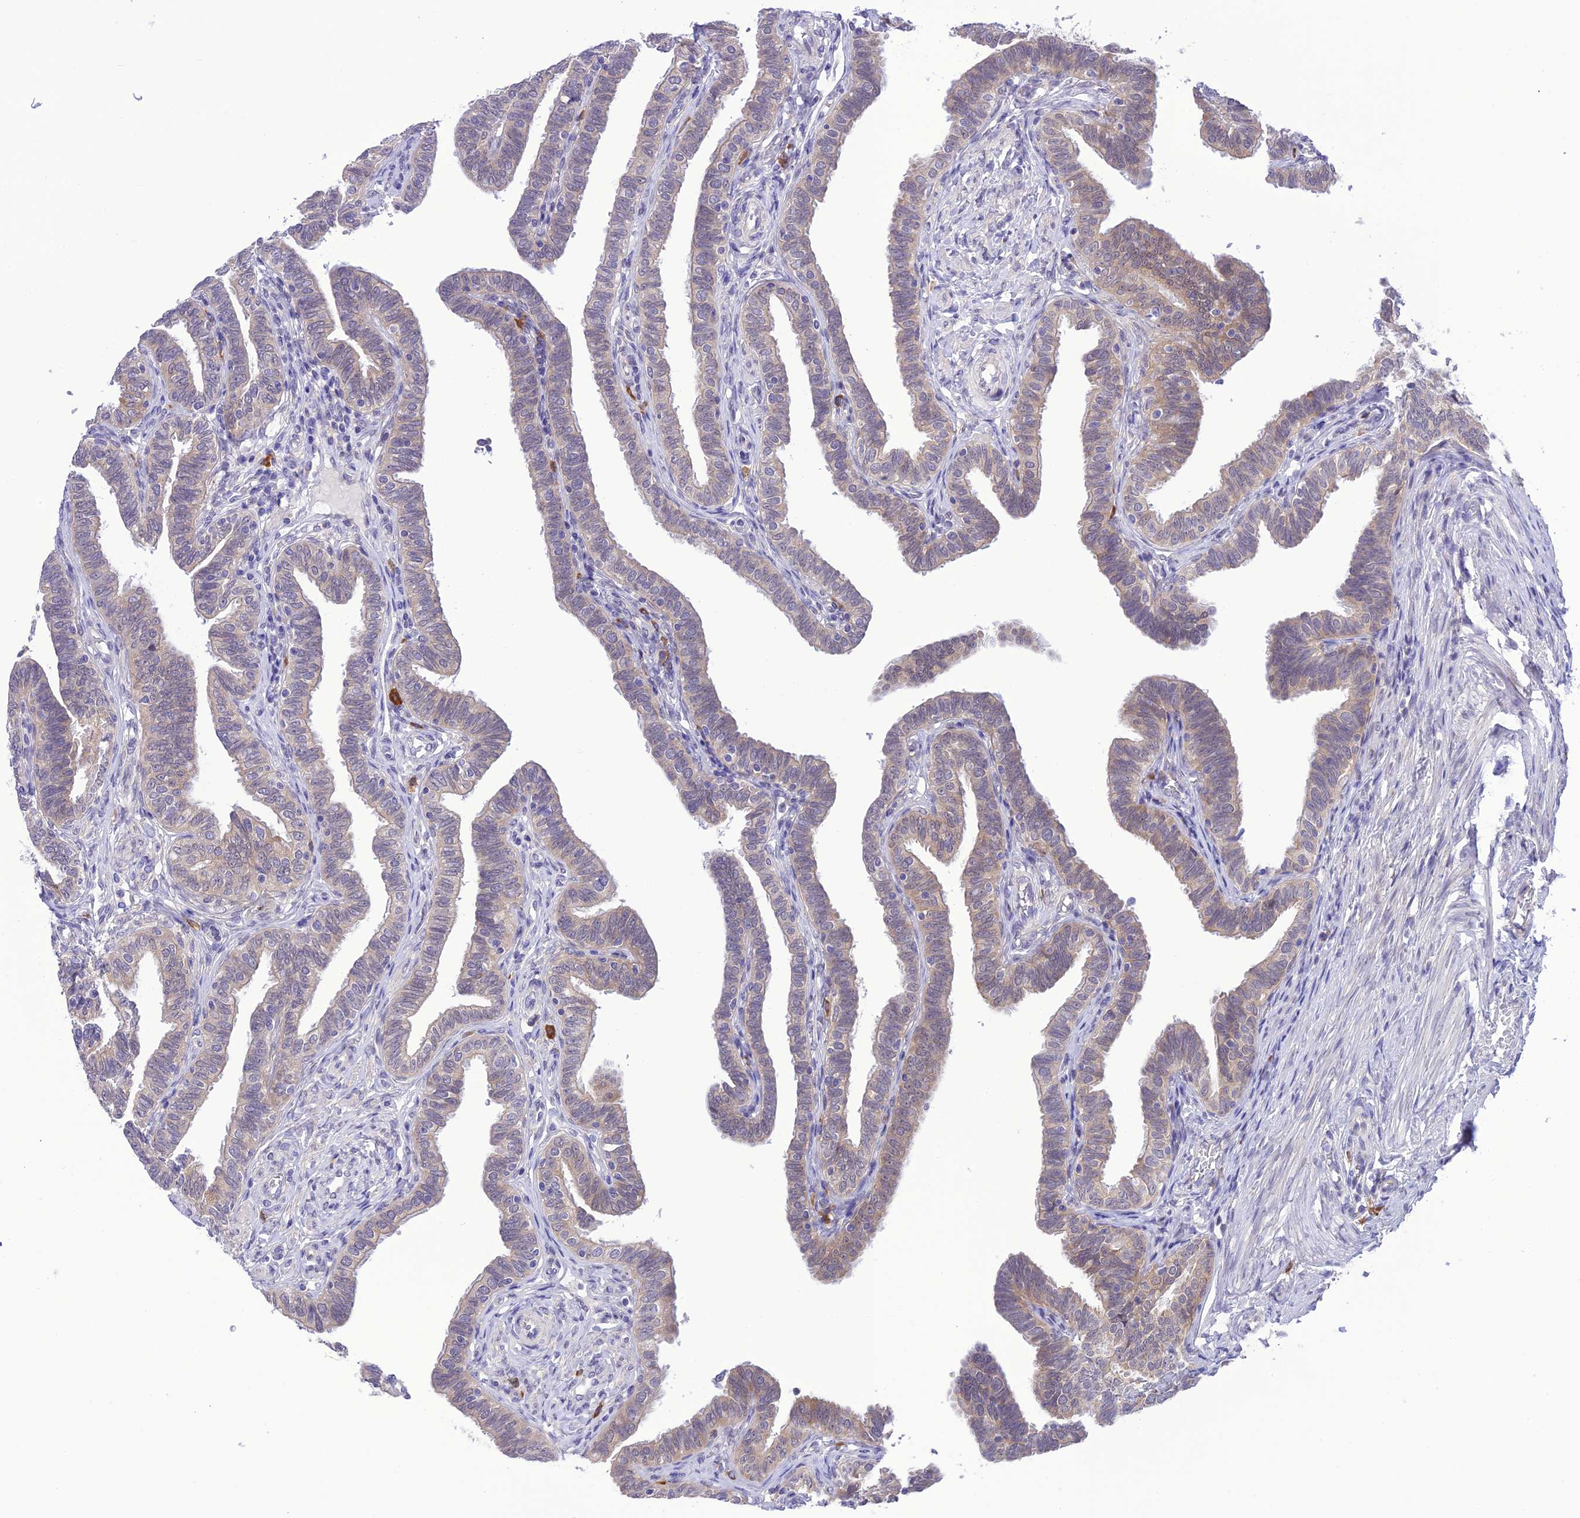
{"staining": {"intensity": "moderate", "quantity": "25%-75%", "location": "cytoplasmic/membranous"}, "tissue": "fallopian tube", "cell_type": "Glandular cells", "image_type": "normal", "snomed": [{"axis": "morphology", "description": "Normal tissue, NOS"}, {"axis": "topography", "description": "Fallopian tube"}], "caption": "An image of human fallopian tube stained for a protein reveals moderate cytoplasmic/membranous brown staining in glandular cells.", "gene": "RNF126", "patient": {"sex": "female", "age": 39}}